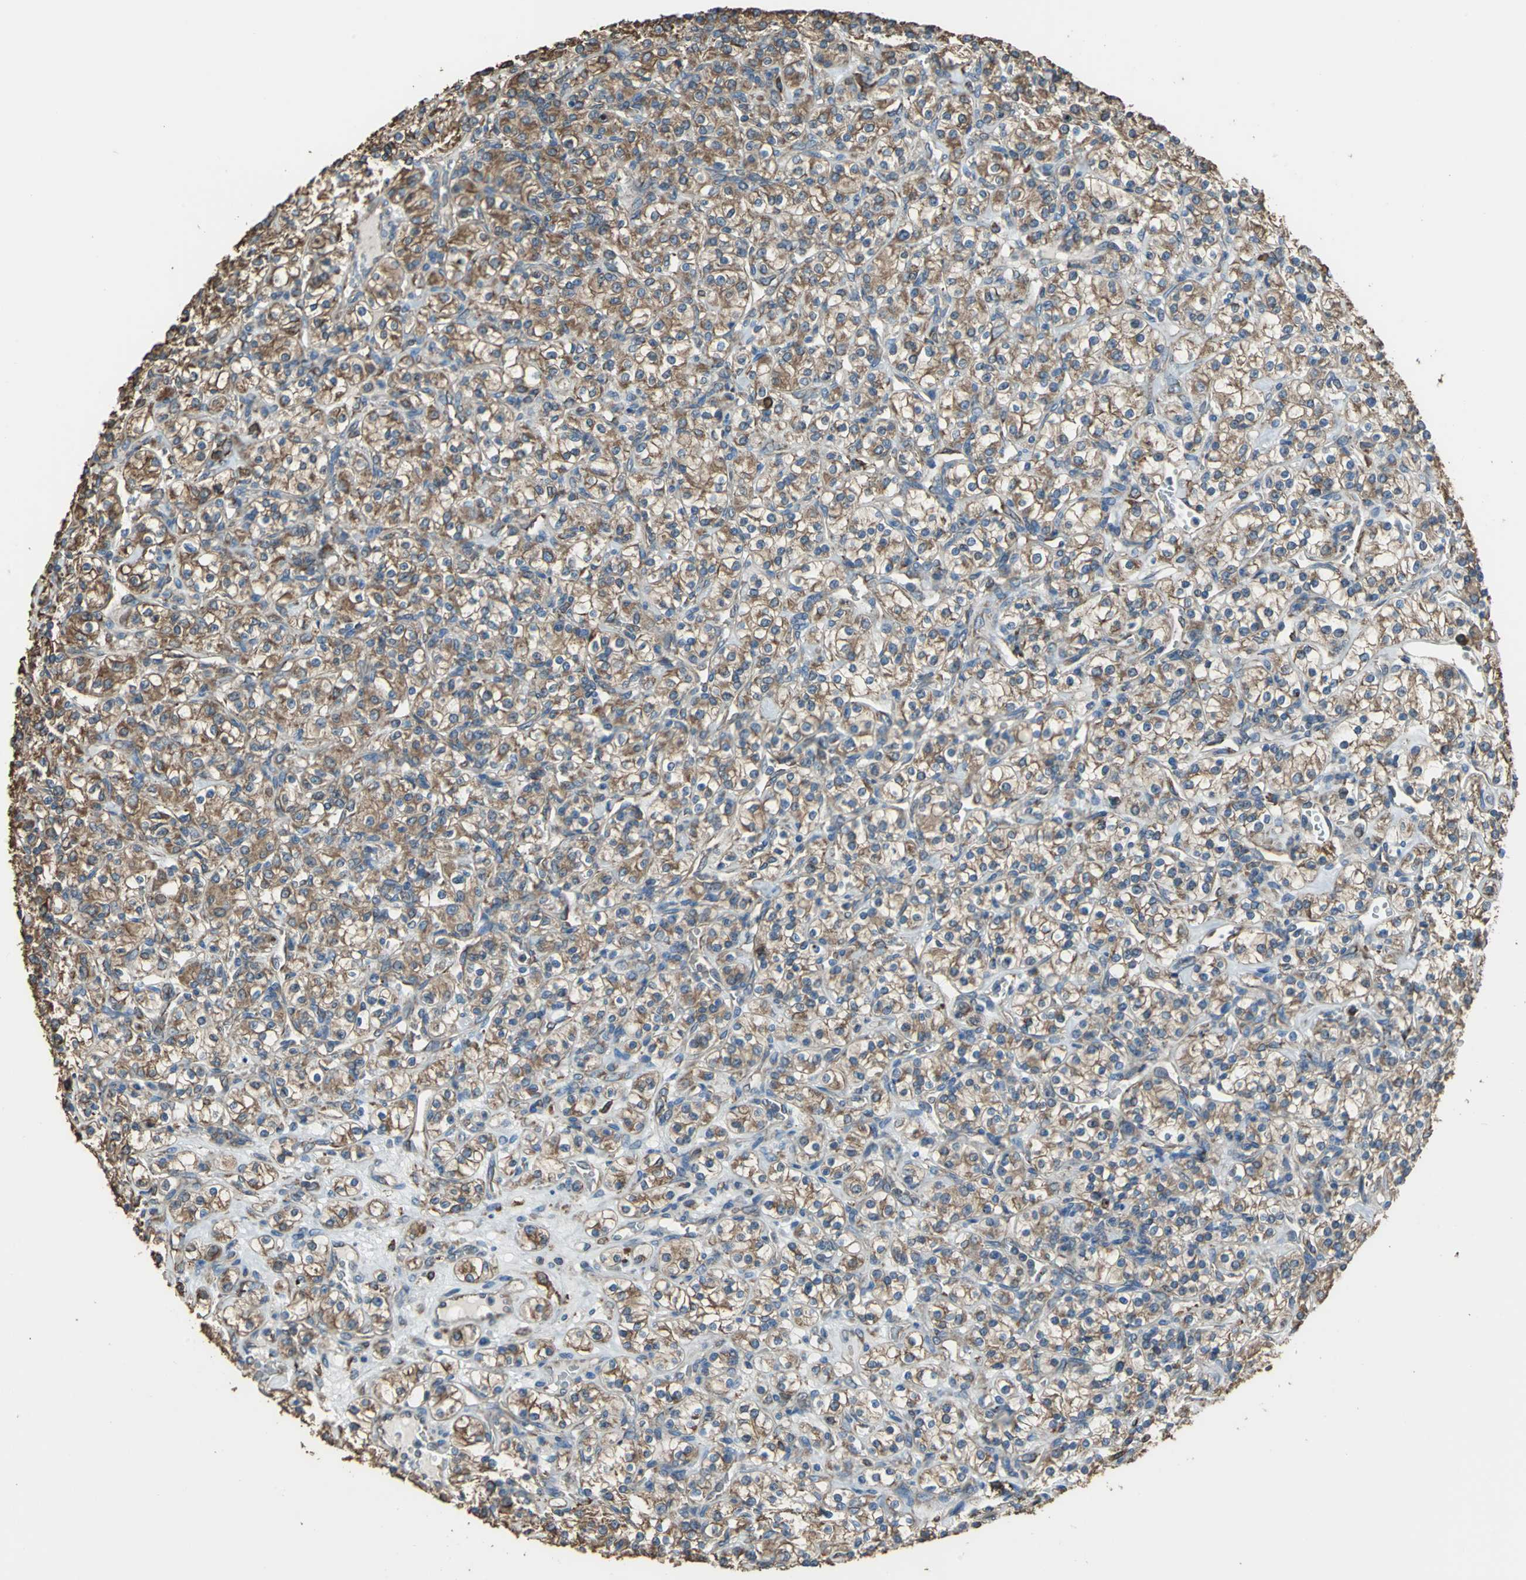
{"staining": {"intensity": "strong", "quantity": ">75%", "location": "cytoplasmic/membranous"}, "tissue": "renal cancer", "cell_type": "Tumor cells", "image_type": "cancer", "snomed": [{"axis": "morphology", "description": "Adenocarcinoma, NOS"}, {"axis": "topography", "description": "Kidney"}], "caption": "A micrograph of human adenocarcinoma (renal) stained for a protein shows strong cytoplasmic/membranous brown staining in tumor cells.", "gene": "GPANK1", "patient": {"sex": "male", "age": 77}}